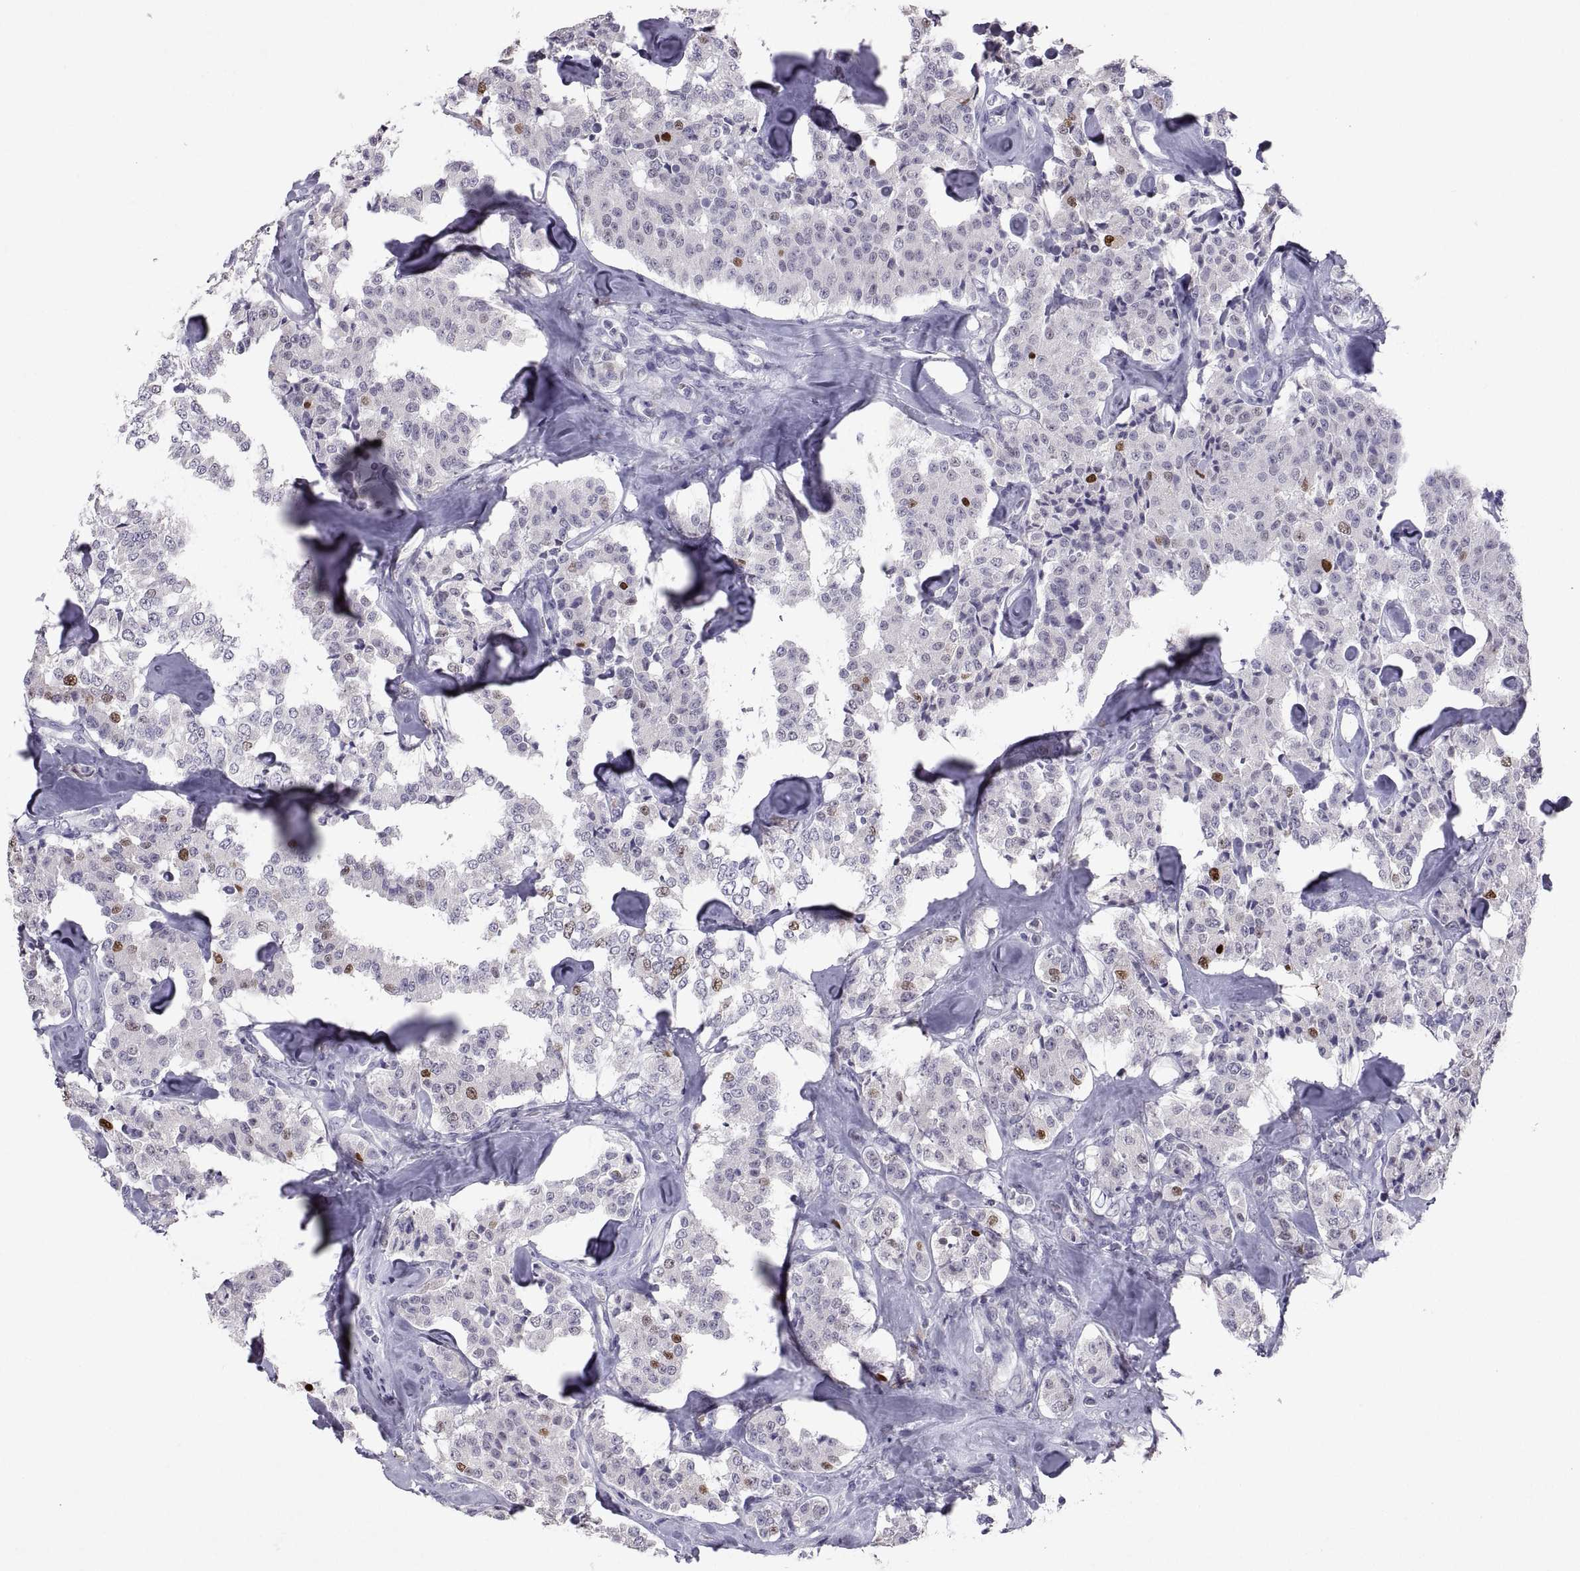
{"staining": {"intensity": "moderate", "quantity": "<25%", "location": "nuclear"}, "tissue": "carcinoid", "cell_type": "Tumor cells", "image_type": "cancer", "snomed": [{"axis": "morphology", "description": "Carcinoid, malignant, NOS"}, {"axis": "topography", "description": "Pancreas"}], "caption": "Protein expression analysis of human carcinoid (malignant) reveals moderate nuclear positivity in approximately <25% of tumor cells.", "gene": "SOX21", "patient": {"sex": "male", "age": 41}}